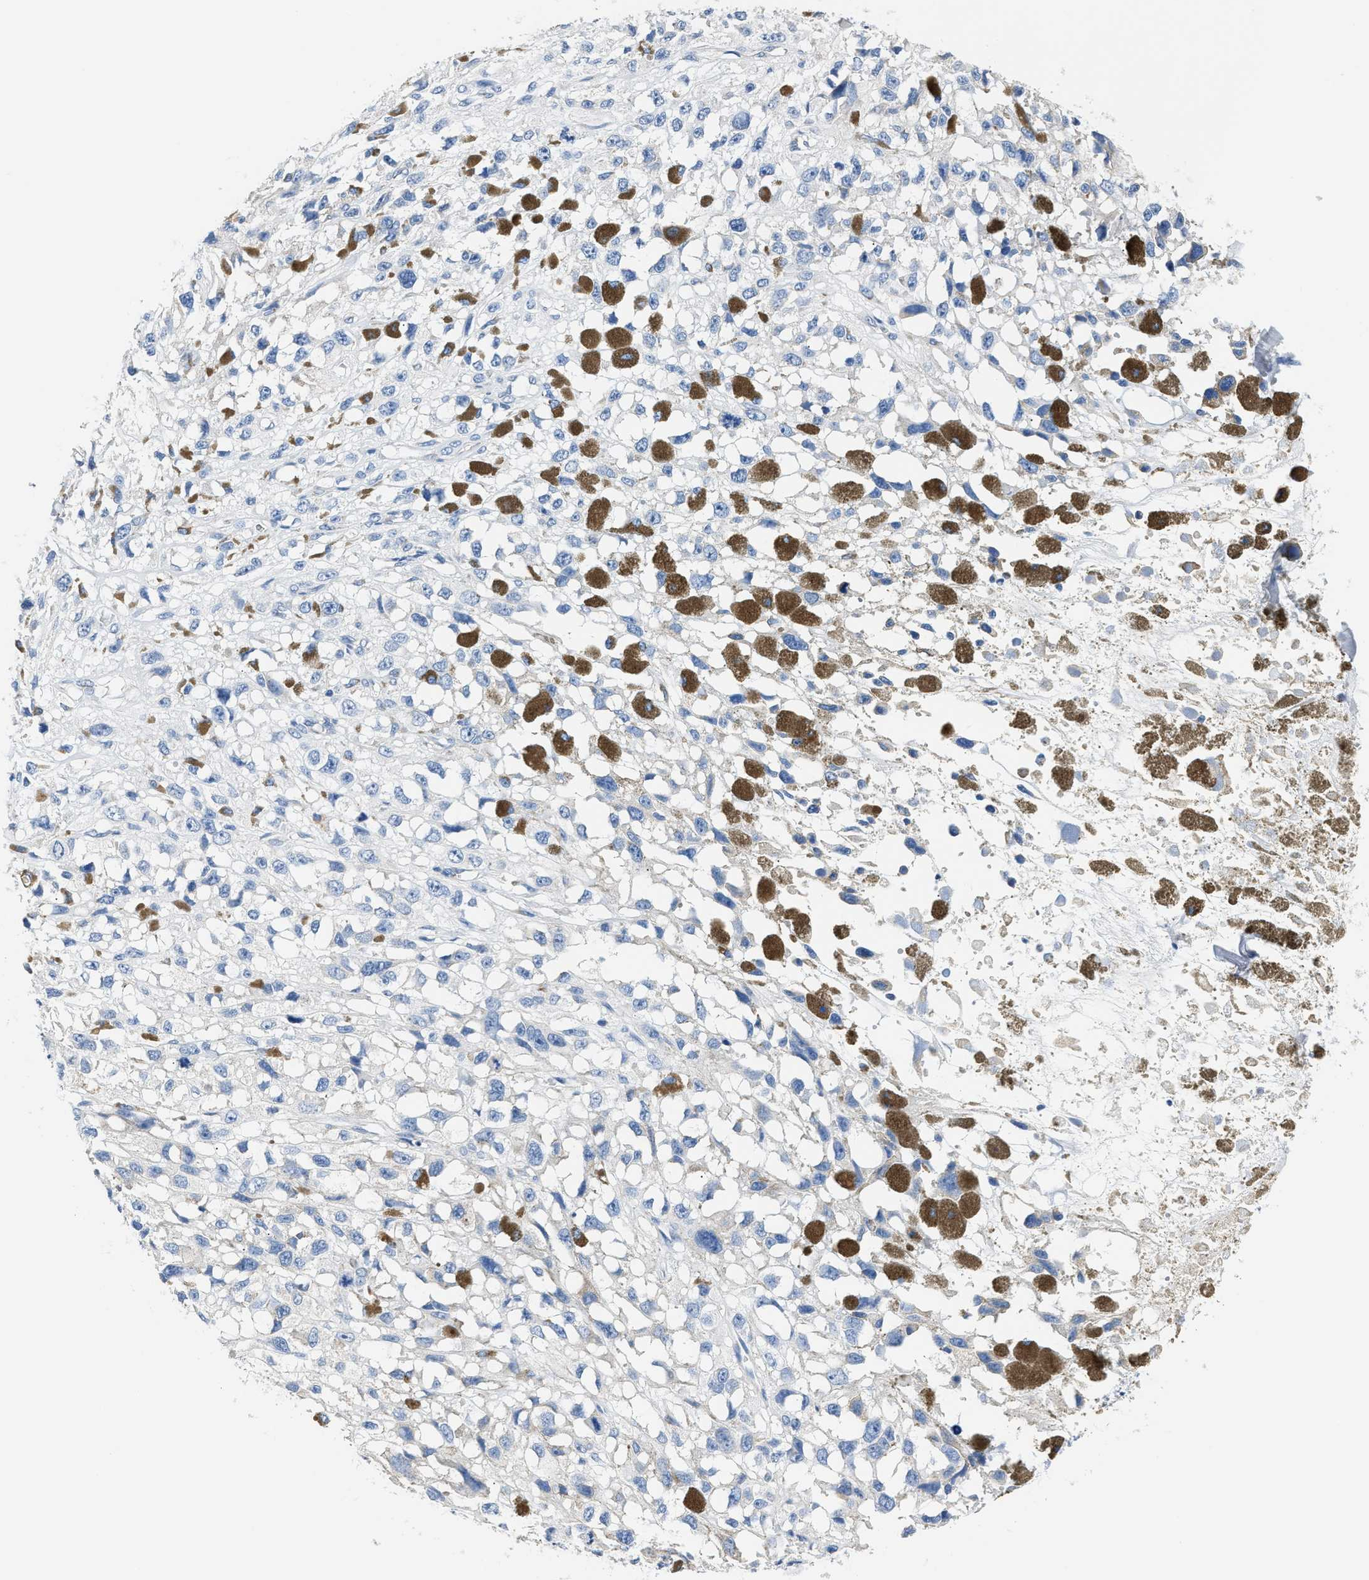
{"staining": {"intensity": "negative", "quantity": "none", "location": "none"}, "tissue": "melanoma", "cell_type": "Tumor cells", "image_type": "cancer", "snomed": [{"axis": "morphology", "description": "Malignant melanoma, Metastatic site"}, {"axis": "topography", "description": "Lymph node"}], "caption": "IHC of melanoma shows no positivity in tumor cells. (DAB (3,3'-diaminobenzidine) immunohistochemistry (IHC) with hematoxylin counter stain).", "gene": "AMACR", "patient": {"sex": "male", "age": 59}}